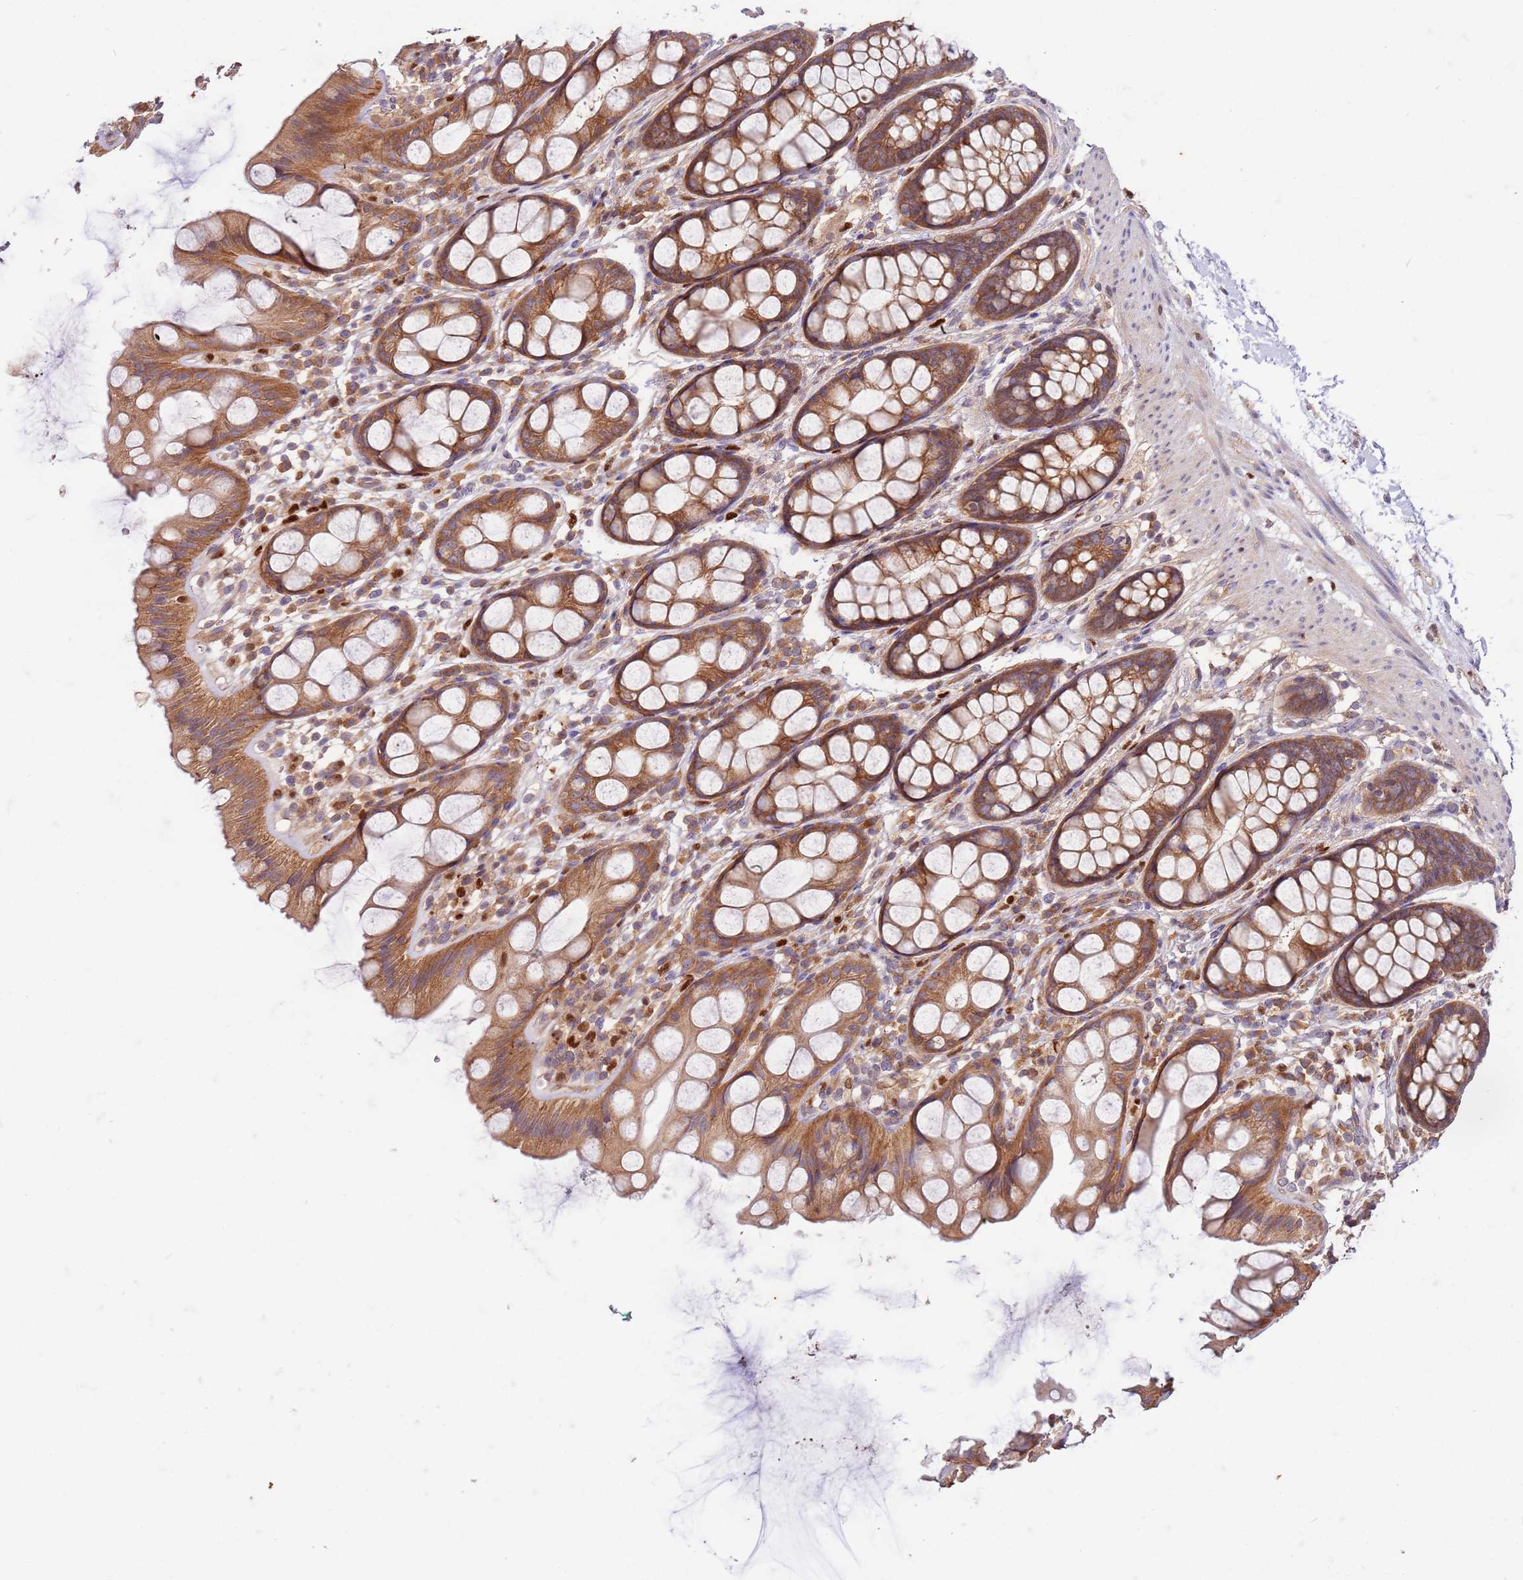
{"staining": {"intensity": "moderate", "quantity": ">75%", "location": "cytoplasmic/membranous"}, "tissue": "rectum", "cell_type": "Glandular cells", "image_type": "normal", "snomed": [{"axis": "morphology", "description": "Normal tissue, NOS"}, {"axis": "topography", "description": "Rectum"}], "caption": "Immunohistochemistry of unremarkable rectum shows medium levels of moderate cytoplasmic/membranous expression in about >75% of glandular cells.", "gene": "OSBP", "patient": {"sex": "female", "age": 65}}